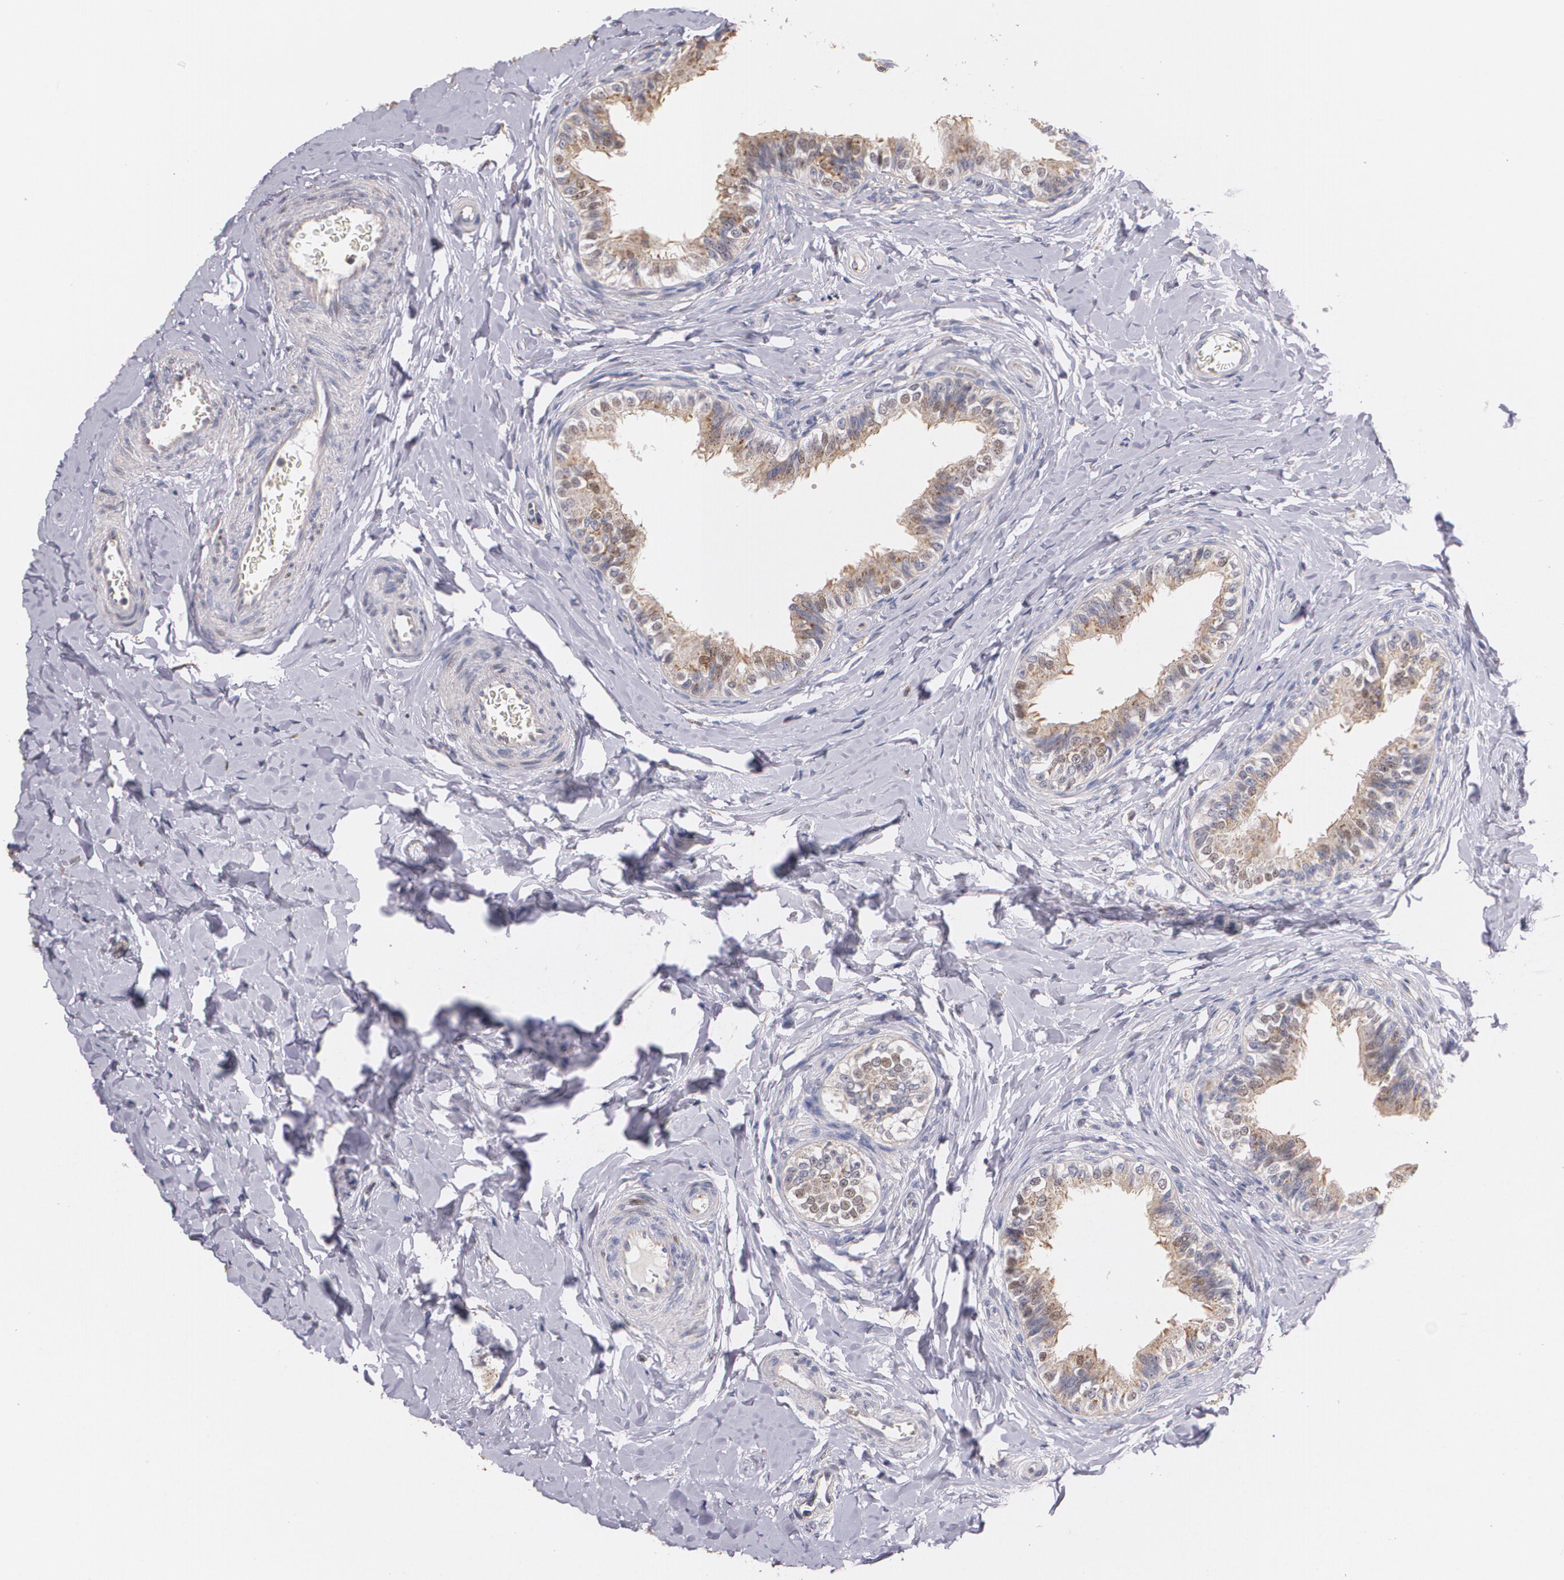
{"staining": {"intensity": "moderate", "quantity": ">75%", "location": "cytoplasmic/membranous"}, "tissue": "epididymis", "cell_type": "Glandular cells", "image_type": "normal", "snomed": [{"axis": "morphology", "description": "Normal tissue, NOS"}, {"axis": "topography", "description": "Soft tissue"}, {"axis": "topography", "description": "Epididymis"}], "caption": "A photomicrograph showing moderate cytoplasmic/membranous staining in about >75% of glandular cells in unremarkable epididymis, as visualized by brown immunohistochemical staining.", "gene": "ATF3", "patient": {"sex": "male", "age": 26}}